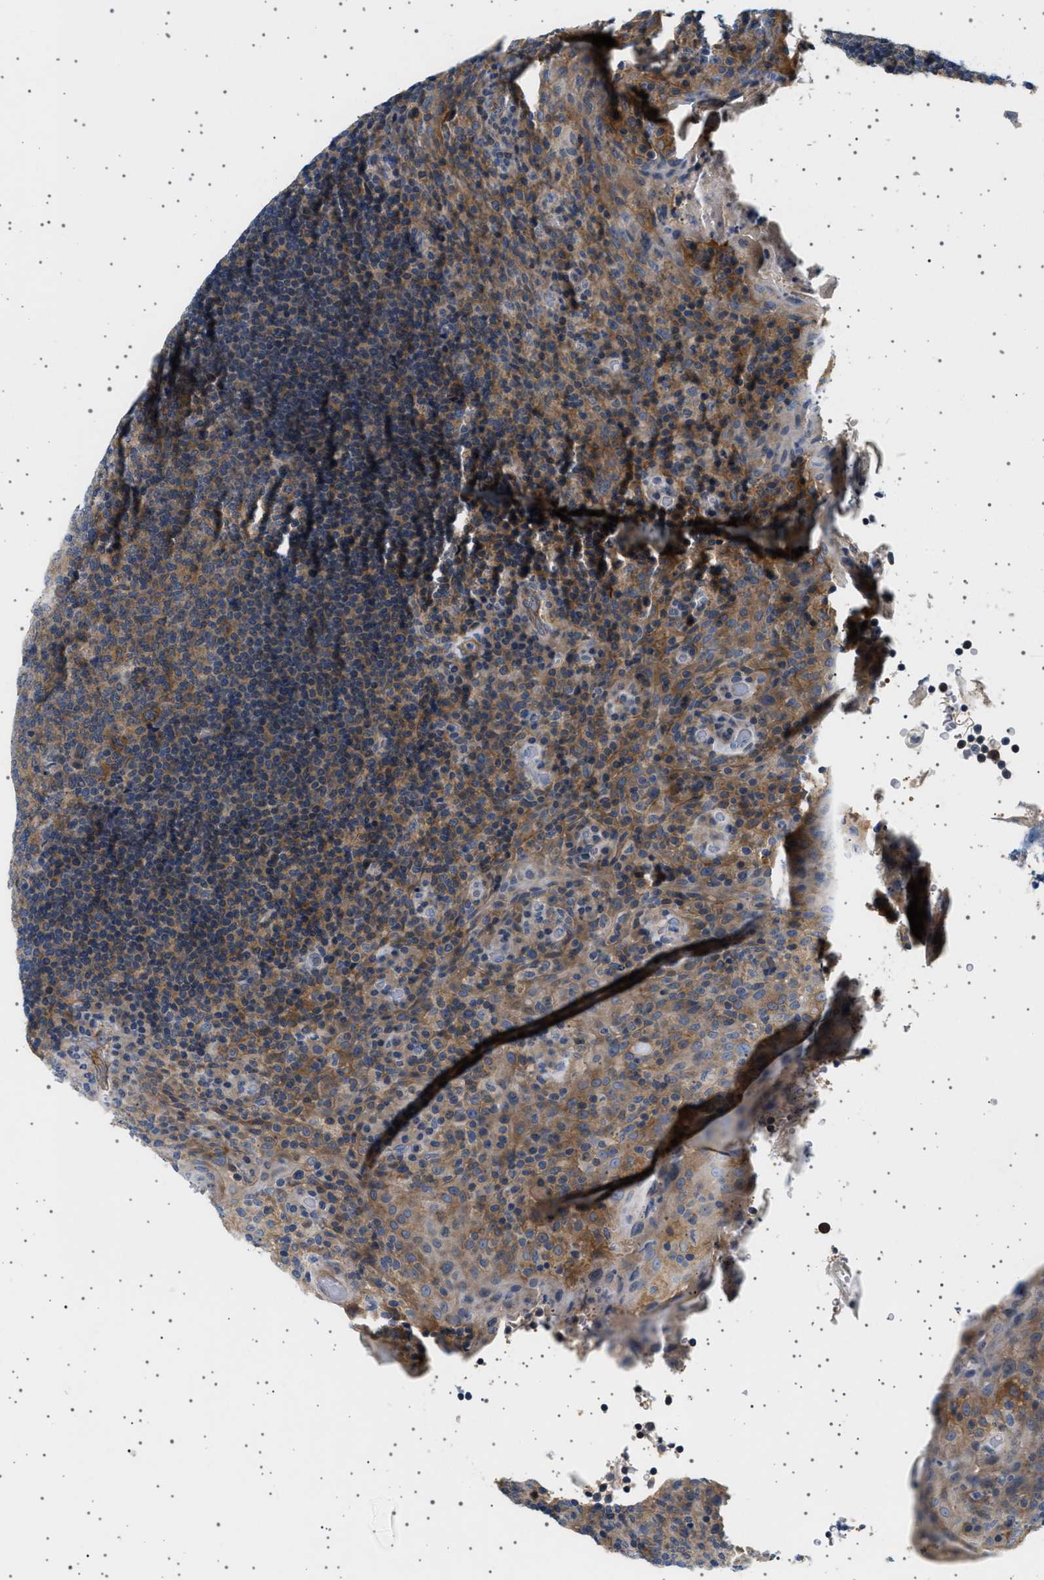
{"staining": {"intensity": "moderate", "quantity": ">75%", "location": "cytoplasmic/membranous"}, "tissue": "tonsil", "cell_type": "Germinal center cells", "image_type": "normal", "snomed": [{"axis": "morphology", "description": "Normal tissue, NOS"}, {"axis": "topography", "description": "Tonsil"}], "caption": "This histopathology image shows IHC staining of benign tonsil, with medium moderate cytoplasmic/membranous positivity in about >75% of germinal center cells.", "gene": "PLPP6", "patient": {"sex": "male", "age": 17}}